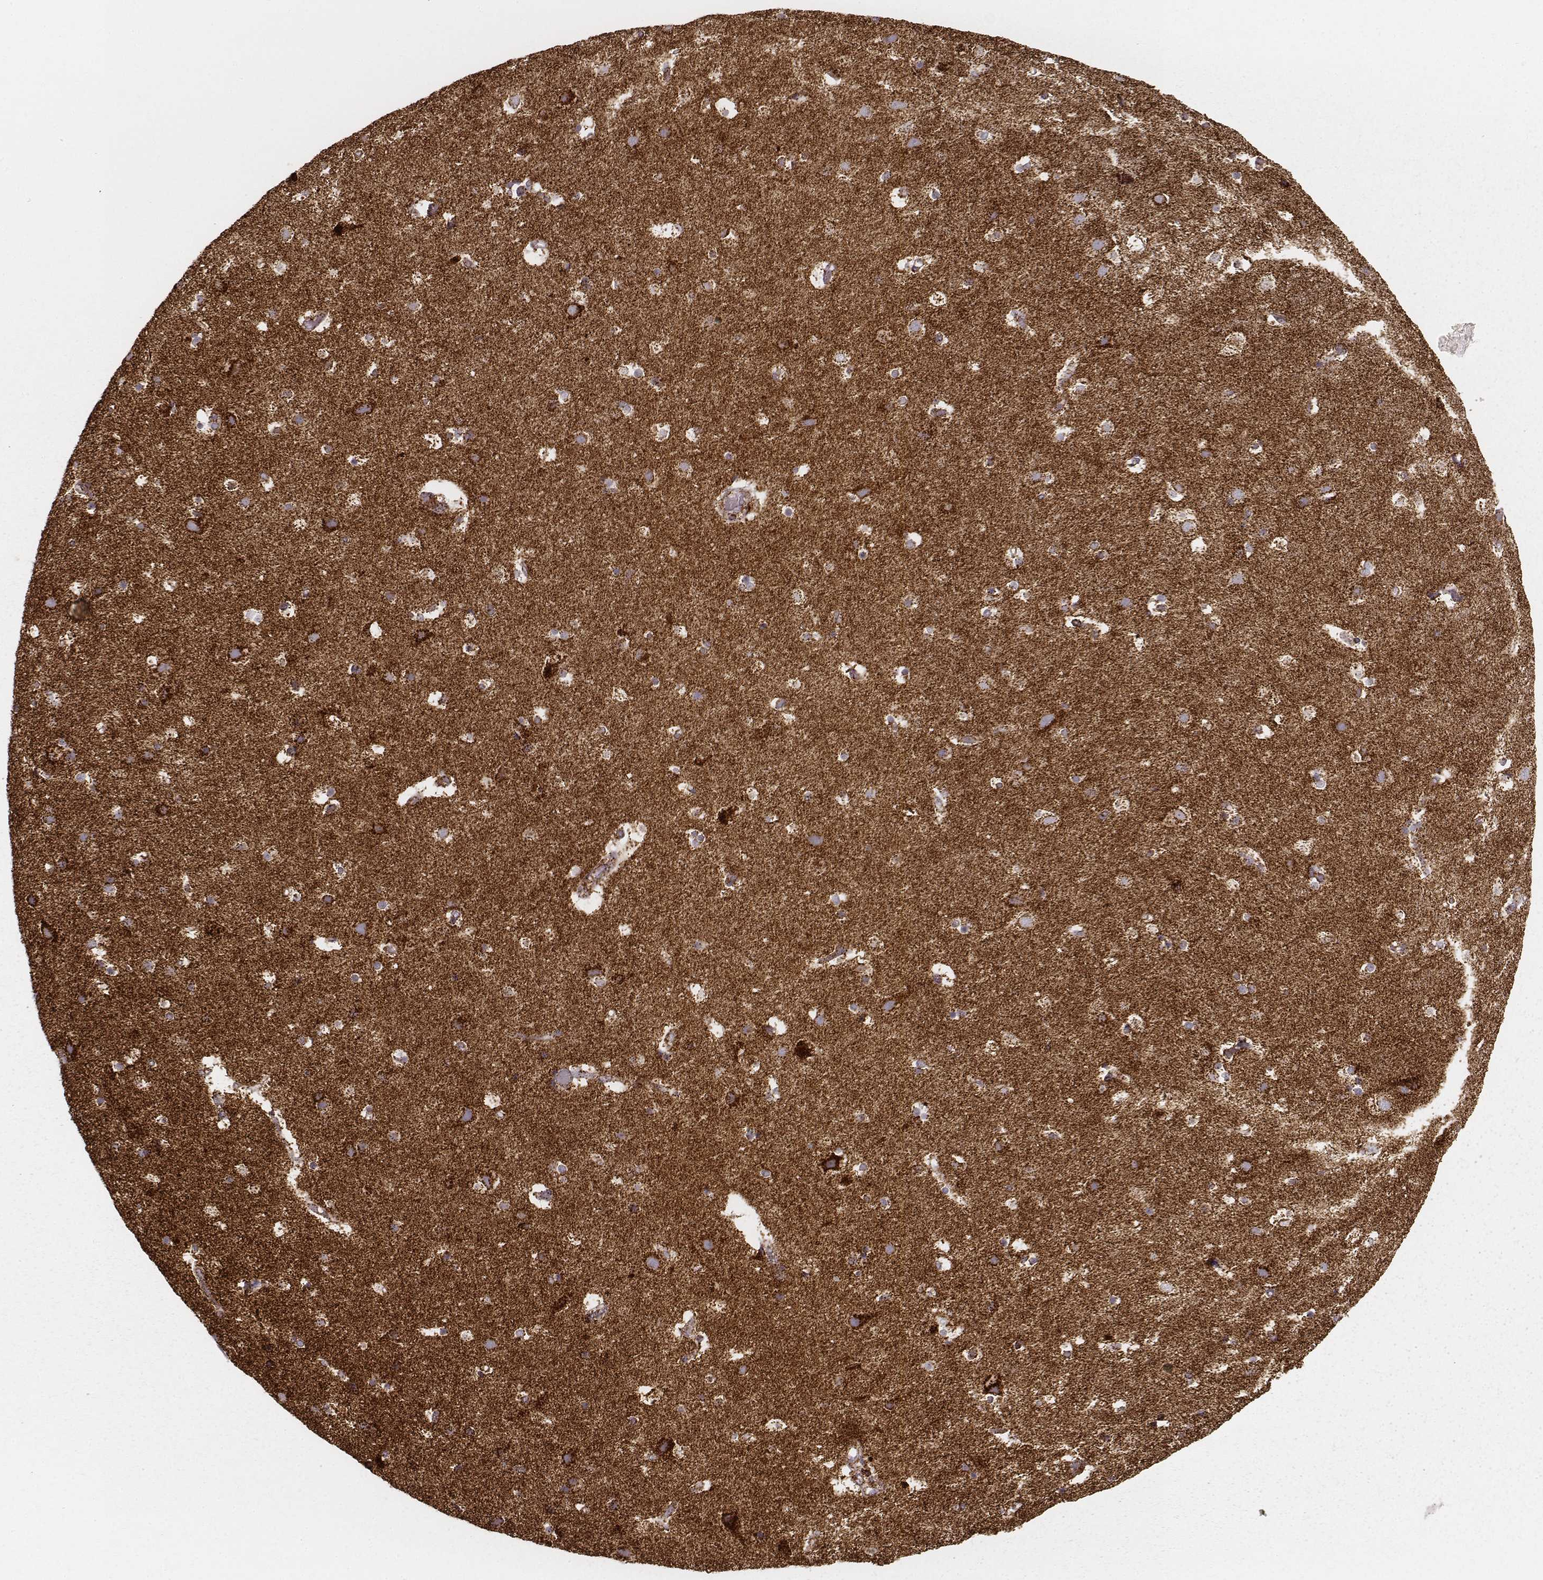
{"staining": {"intensity": "strong", "quantity": ">75%", "location": "cytoplasmic/membranous"}, "tissue": "cerebral cortex", "cell_type": "Endothelial cells", "image_type": "normal", "snomed": [{"axis": "morphology", "description": "Normal tissue, NOS"}, {"axis": "topography", "description": "Cerebral cortex"}], "caption": "Immunohistochemical staining of normal cerebral cortex shows strong cytoplasmic/membranous protein positivity in approximately >75% of endothelial cells. (DAB (3,3'-diaminobenzidine) = brown stain, brightfield microscopy at high magnification).", "gene": "CS", "patient": {"sex": "female", "age": 52}}